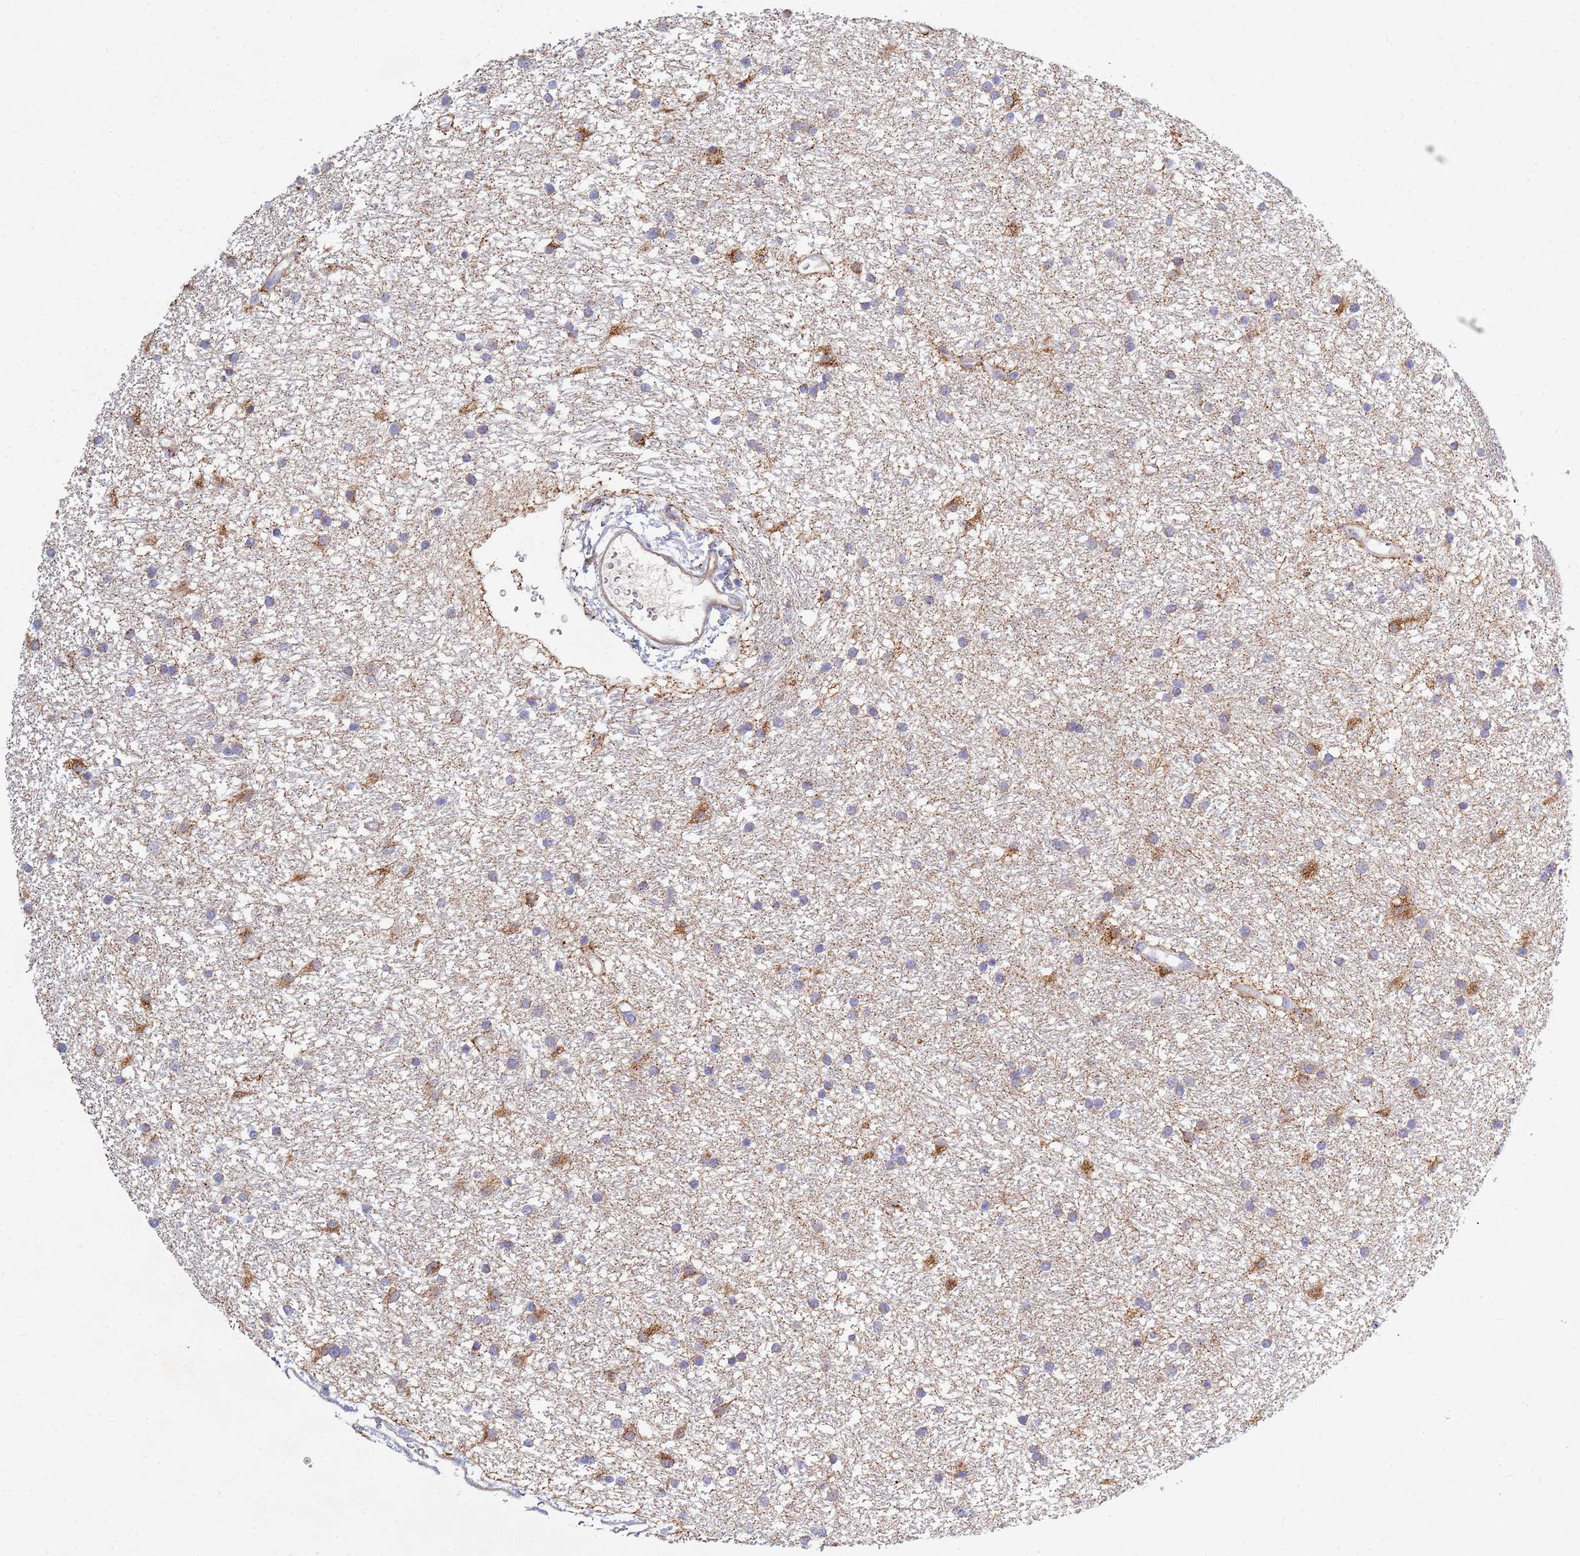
{"staining": {"intensity": "moderate", "quantity": "<25%", "location": "cytoplasmic/membranous"}, "tissue": "glioma", "cell_type": "Tumor cells", "image_type": "cancer", "snomed": [{"axis": "morphology", "description": "Glioma, malignant, High grade"}, {"axis": "topography", "description": "Brain"}], "caption": "This micrograph shows high-grade glioma (malignant) stained with IHC to label a protein in brown. The cytoplasmic/membranous of tumor cells show moderate positivity for the protein. Nuclei are counter-stained blue.", "gene": "SDR39U1", "patient": {"sex": "male", "age": 77}}